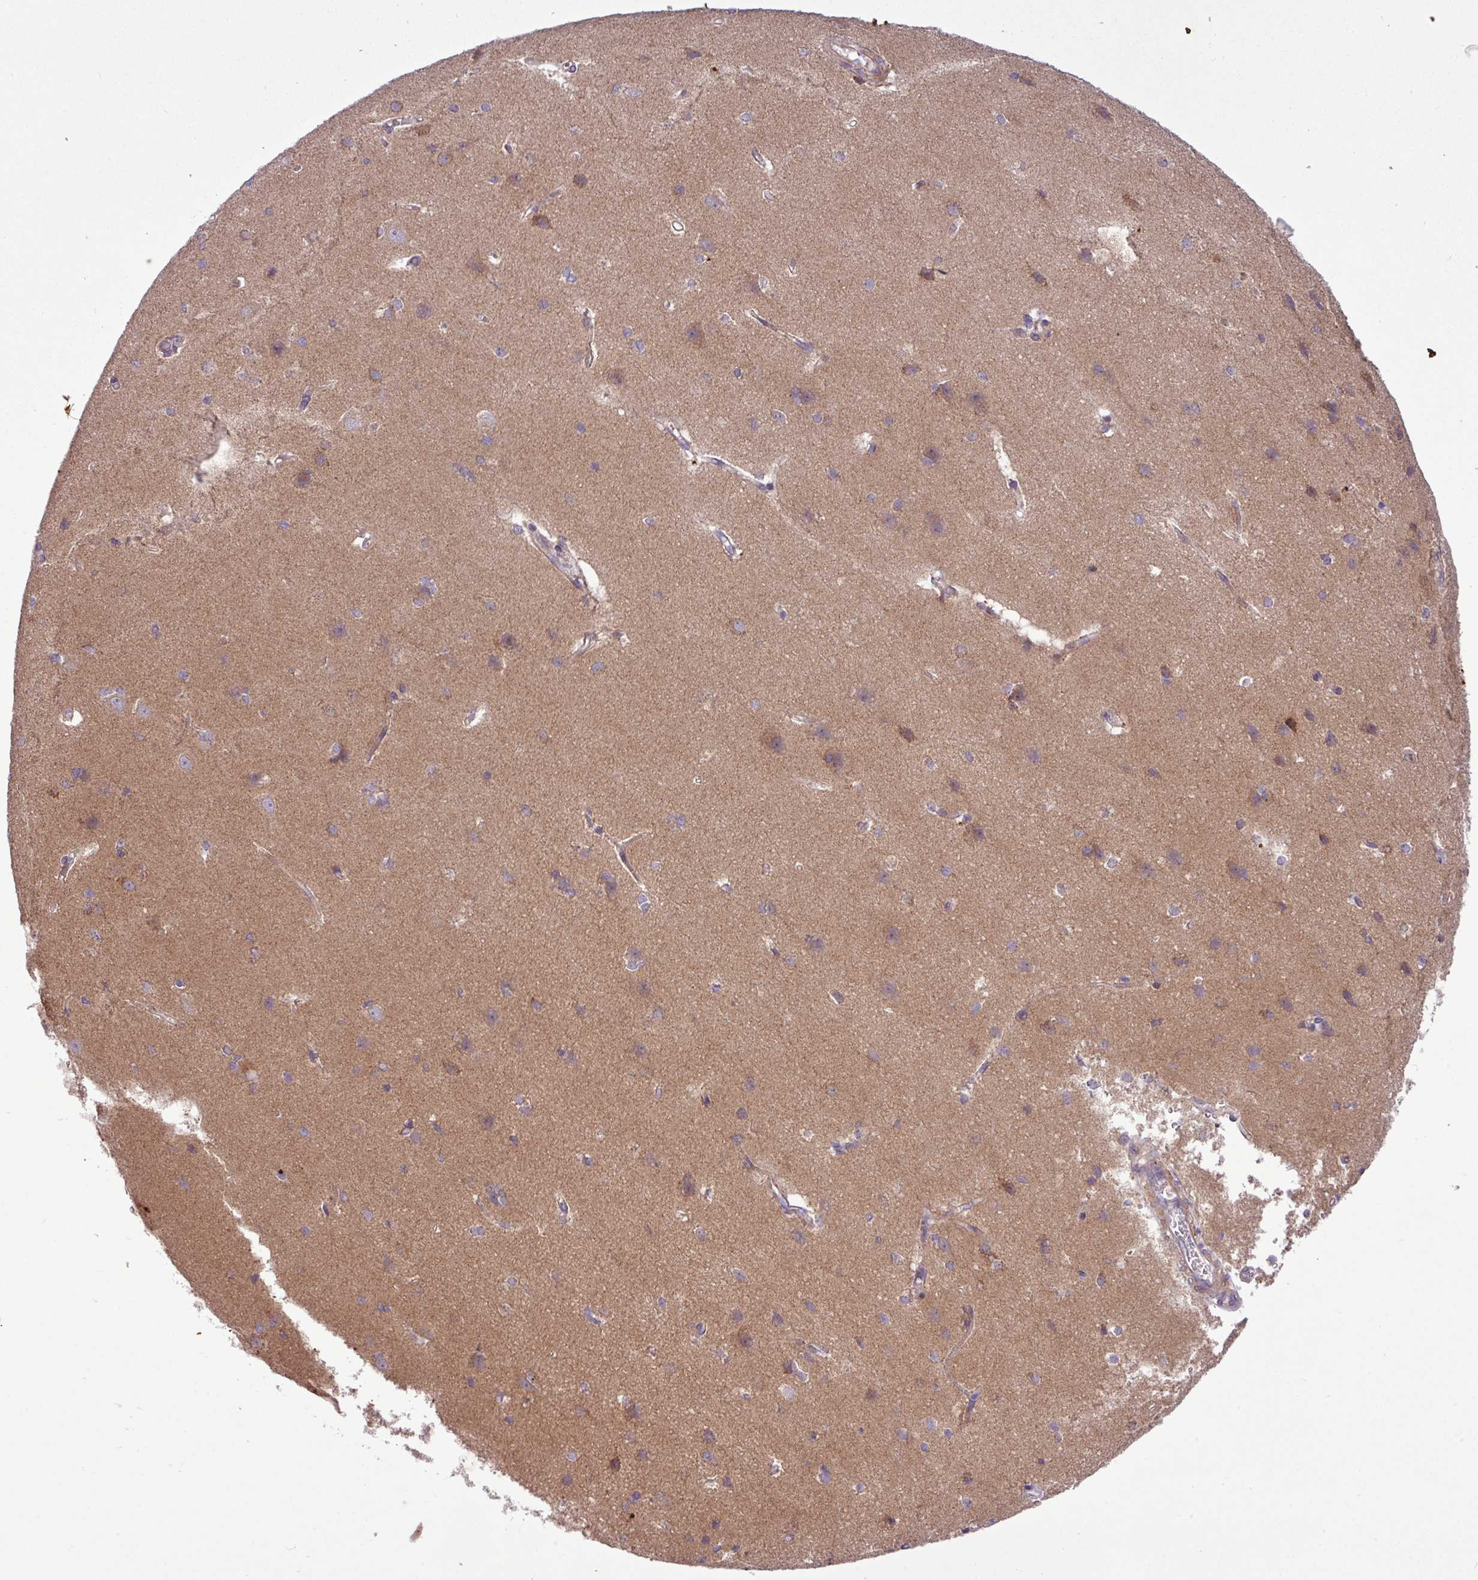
{"staining": {"intensity": "negative", "quantity": "none", "location": "none"}, "tissue": "cerebral cortex", "cell_type": "Endothelial cells", "image_type": "normal", "snomed": [{"axis": "morphology", "description": "Normal tissue, NOS"}, {"axis": "topography", "description": "Cerebral cortex"}], "caption": "The micrograph reveals no significant positivity in endothelial cells of cerebral cortex.", "gene": "TIMM10B", "patient": {"sex": "male", "age": 37}}